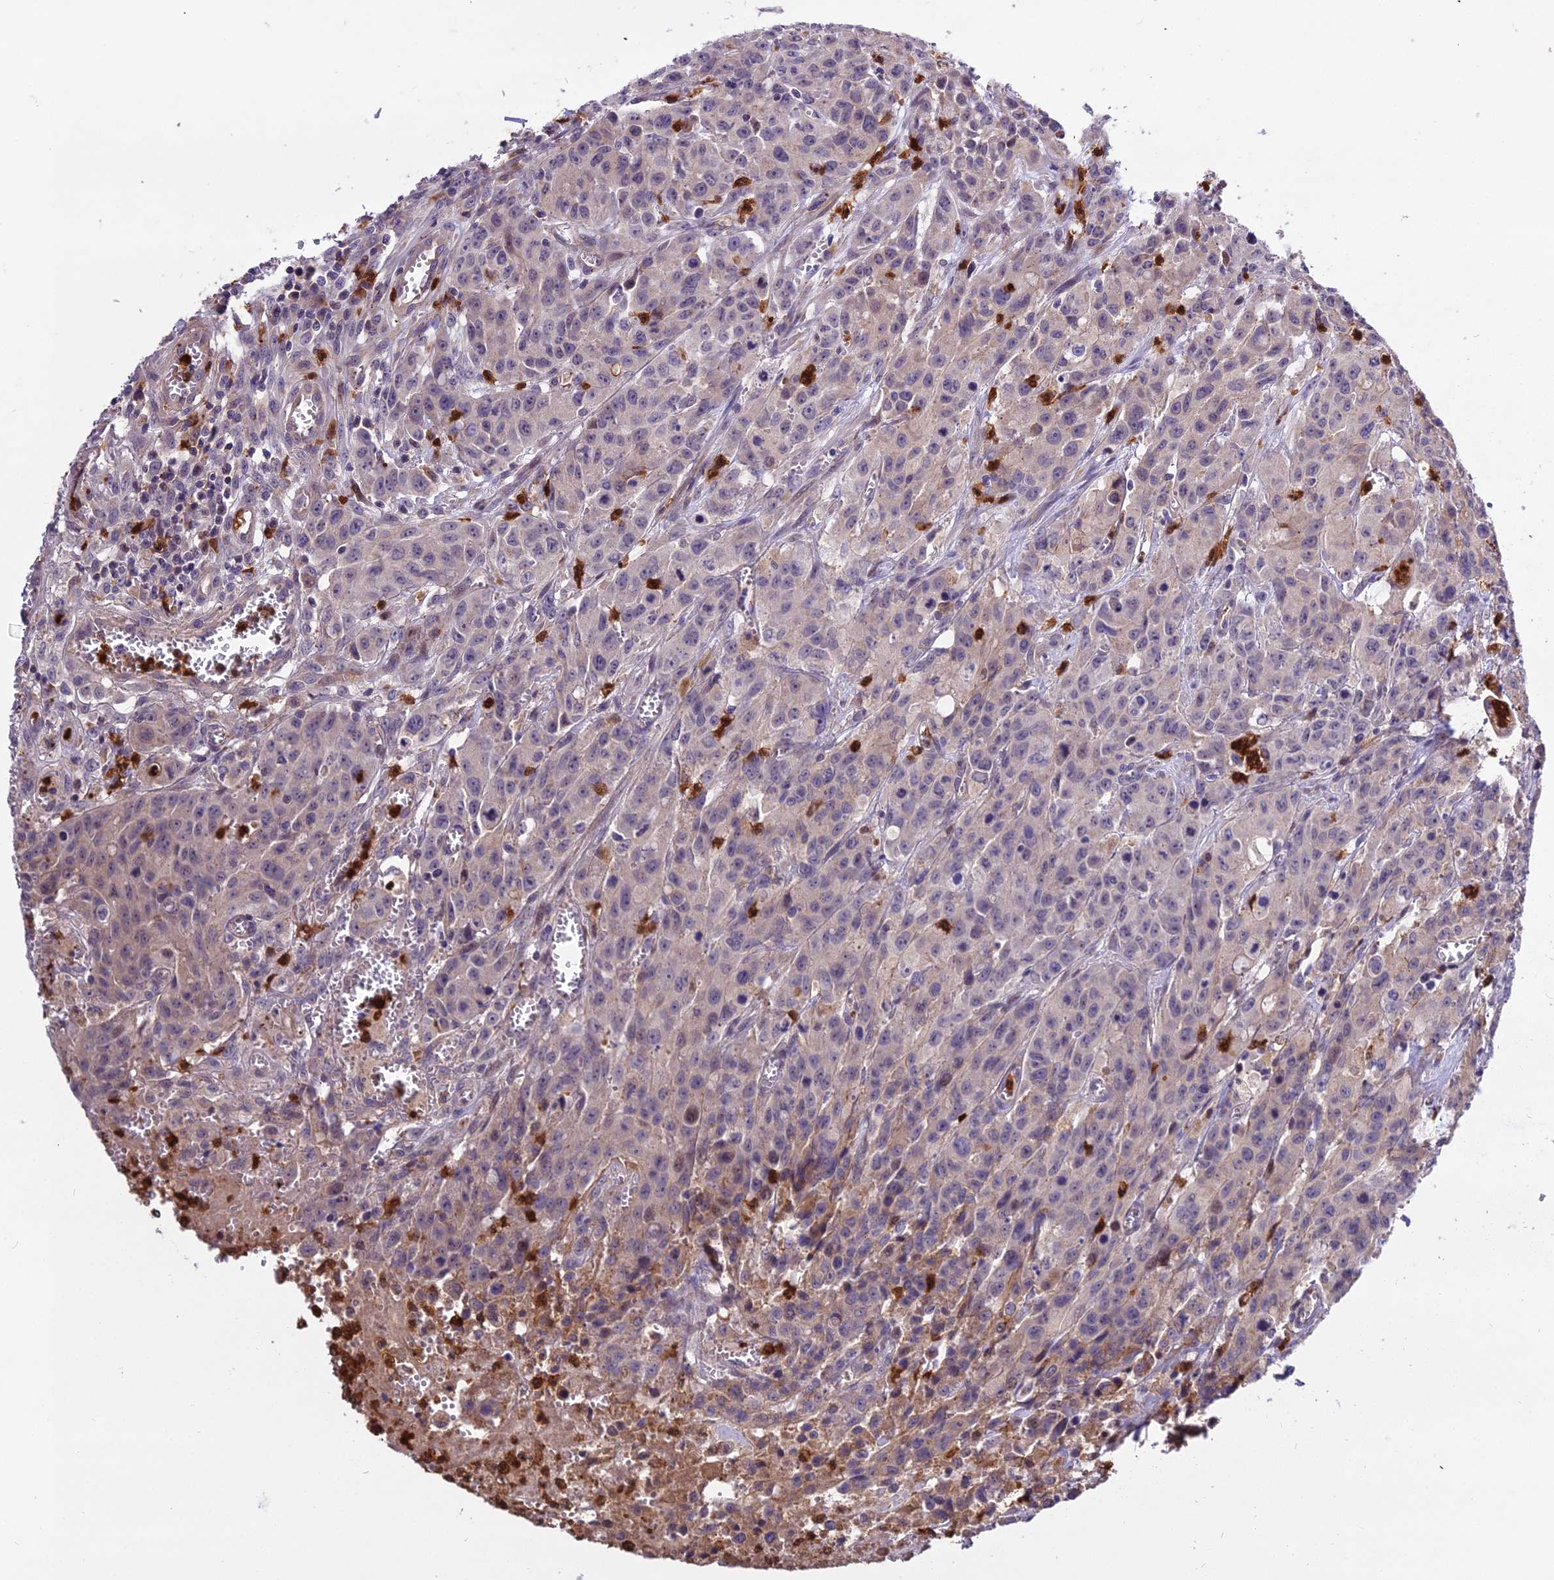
{"staining": {"intensity": "negative", "quantity": "none", "location": "none"}, "tissue": "colorectal cancer", "cell_type": "Tumor cells", "image_type": "cancer", "snomed": [{"axis": "morphology", "description": "Adenocarcinoma, NOS"}, {"axis": "topography", "description": "Colon"}], "caption": "High power microscopy image of an immunohistochemistry (IHC) histopathology image of colorectal cancer (adenocarcinoma), revealing no significant positivity in tumor cells. (Brightfield microscopy of DAB (3,3'-diaminobenzidine) immunohistochemistry (IHC) at high magnification).", "gene": "EID2", "patient": {"sex": "male", "age": 62}}